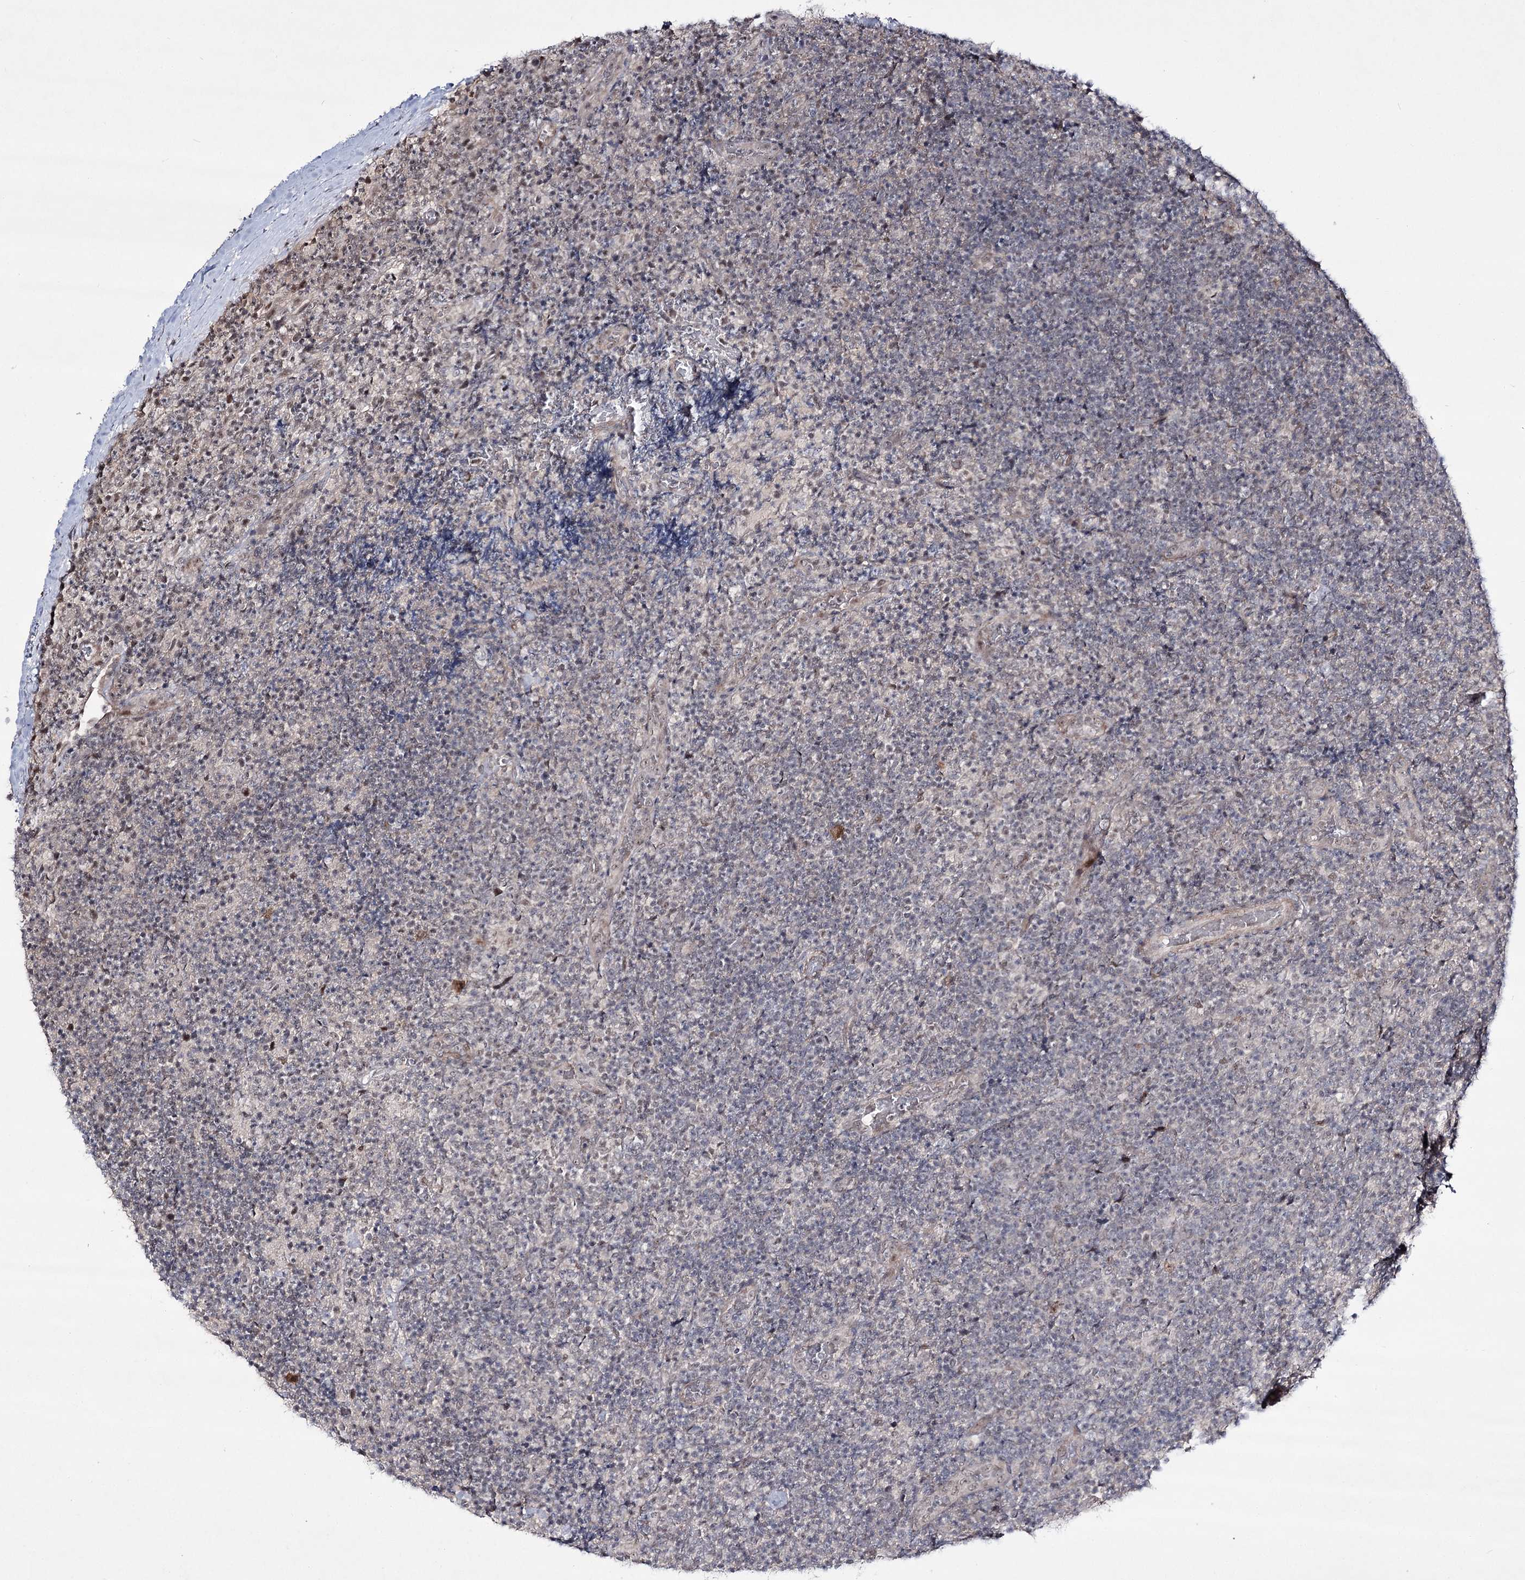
{"staining": {"intensity": "moderate", "quantity": ">75%", "location": "cytoplasmic/membranous,nuclear"}, "tissue": "lymphoma", "cell_type": "Tumor cells", "image_type": "cancer", "snomed": [{"axis": "morphology", "description": "Hodgkin's disease, NOS"}, {"axis": "topography", "description": "Lymph node"}], "caption": "Immunohistochemical staining of lymphoma reveals medium levels of moderate cytoplasmic/membranous and nuclear protein positivity in approximately >75% of tumor cells. (DAB (3,3'-diaminobenzidine) IHC with brightfield microscopy, high magnification).", "gene": "HOXC11", "patient": {"sex": "female", "age": 57}}